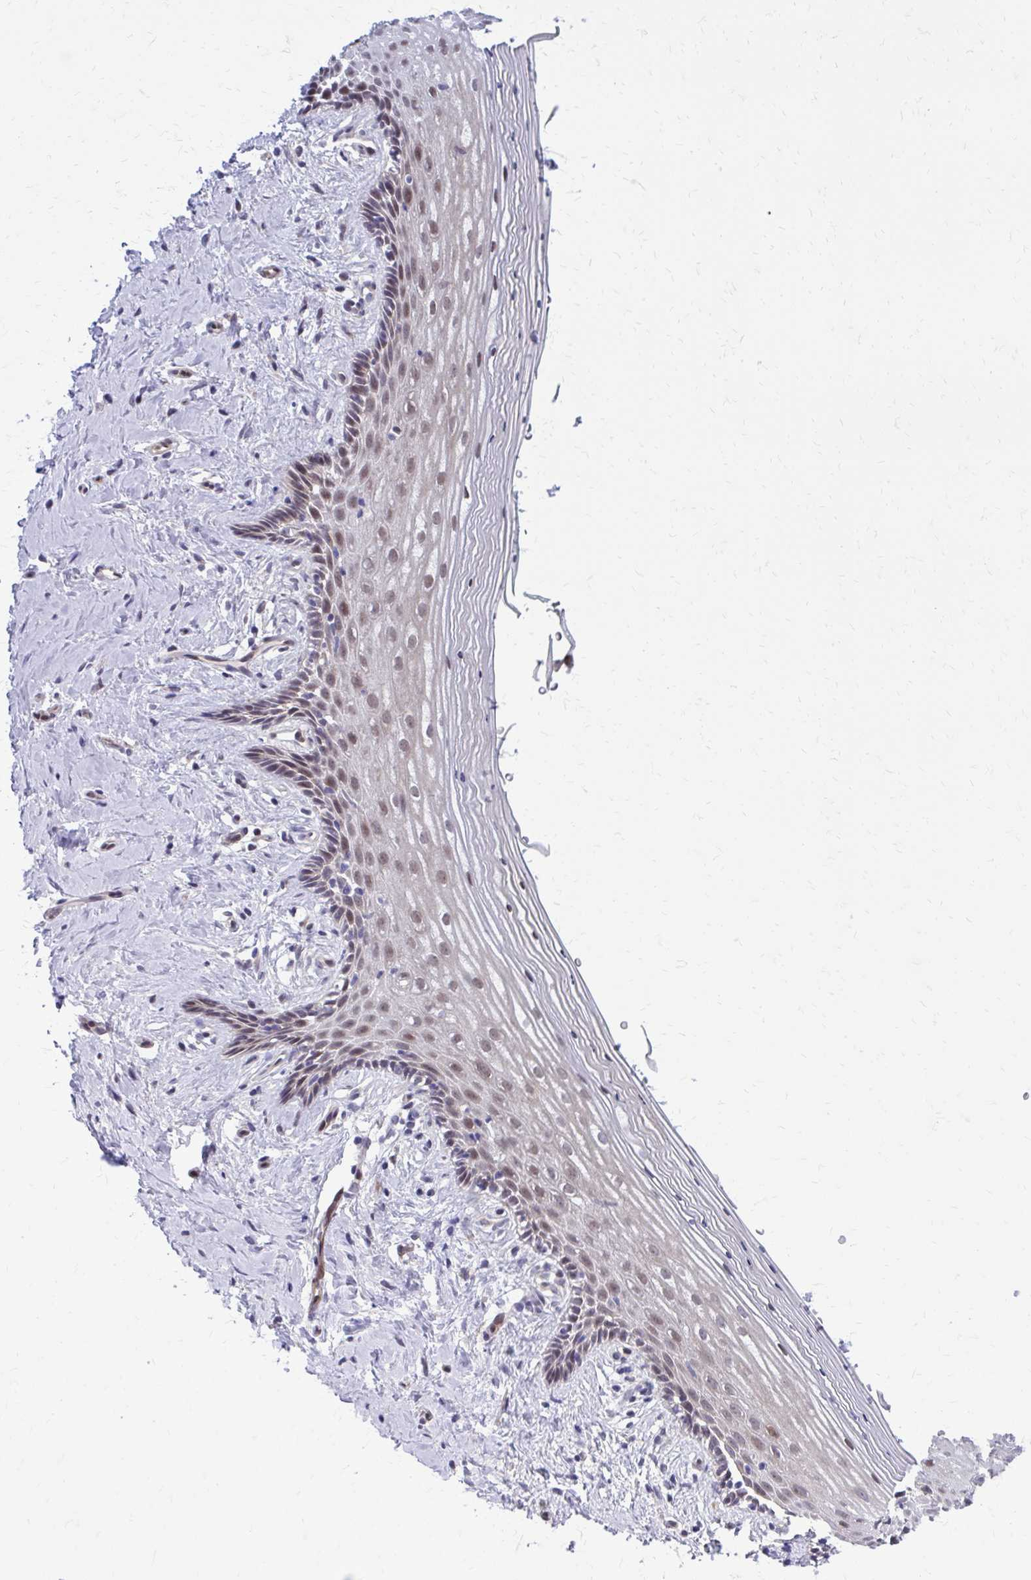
{"staining": {"intensity": "moderate", "quantity": "<25%", "location": "nuclear"}, "tissue": "vagina", "cell_type": "Squamous epithelial cells", "image_type": "normal", "snomed": [{"axis": "morphology", "description": "Normal tissue, NOS"}, {"axis": "topography", "description": "Vagina"}], "caption": "Approximately <25% of squamous epithelial cells in normal human vagina show moderate nuclear protein staining as visualized by brown immunohistochemical staining.", "gene": "ANKRD30B", "patient": {"sex": "female", "age": 42}}